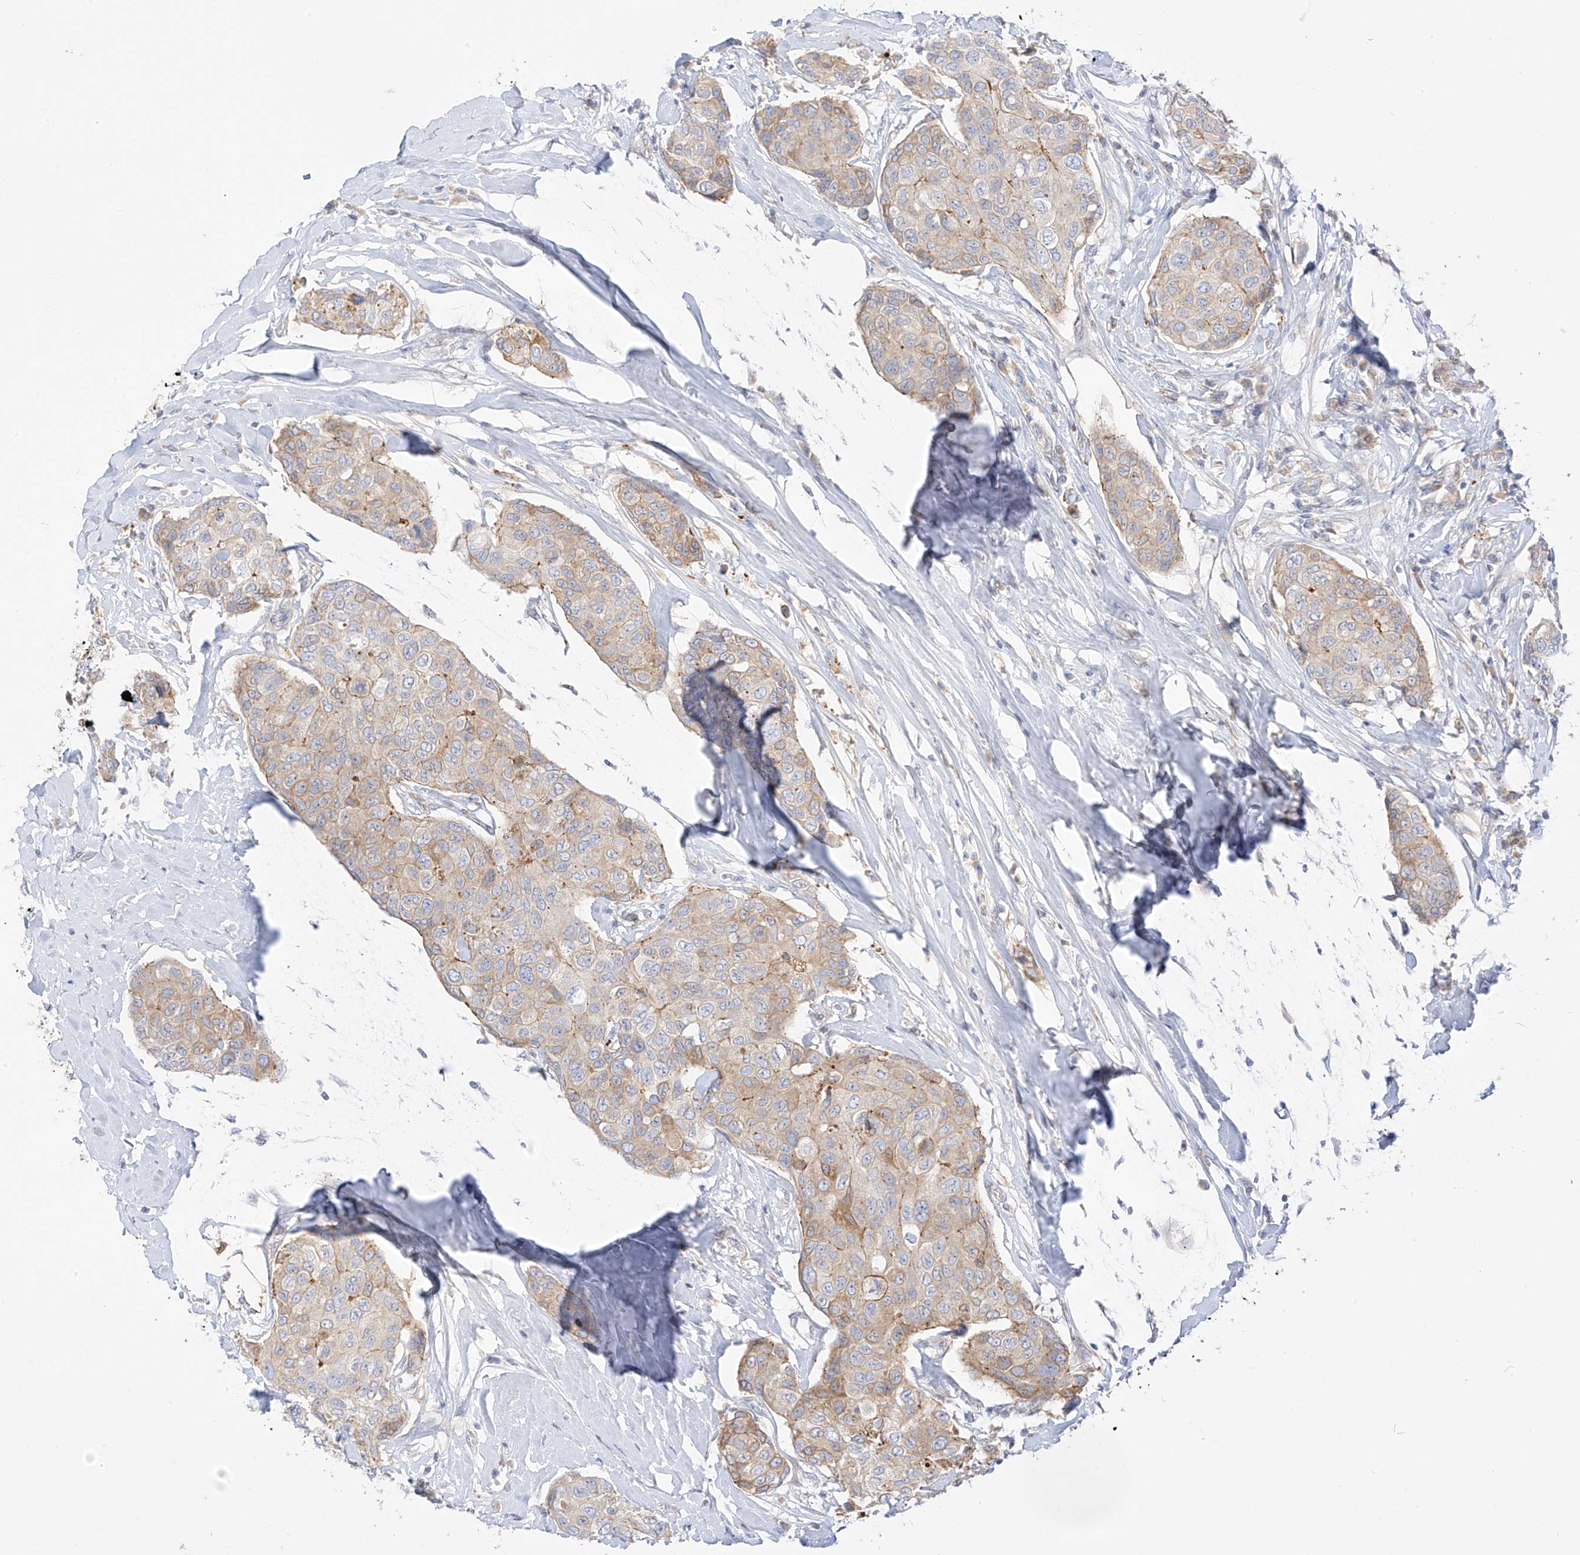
{"staining": {"intensity": "weak", "quantity": "25%-75%", "location": "cytoplasmic/membranous"}, "tissue": "breast cancer", "cell_type": "Tumor cells", "image_type": "cancer", "snomed": [{"axis": "morphology", "description": "Duct carcinoma"}, {"axis": "topography", "description": "Breast"}], "caption": "Brown immunohistochemical staining in intraductal carcinoma (breast) reveals weak cytoplasmic/membranous positivity in approximately 25%-75% of tumor cells. Immunohistochemistry stains the protein of interest in brown and the nuclei are stained blue.", "gene": "PCYOX1", "patient": {"sex": "female", "age": 80}}